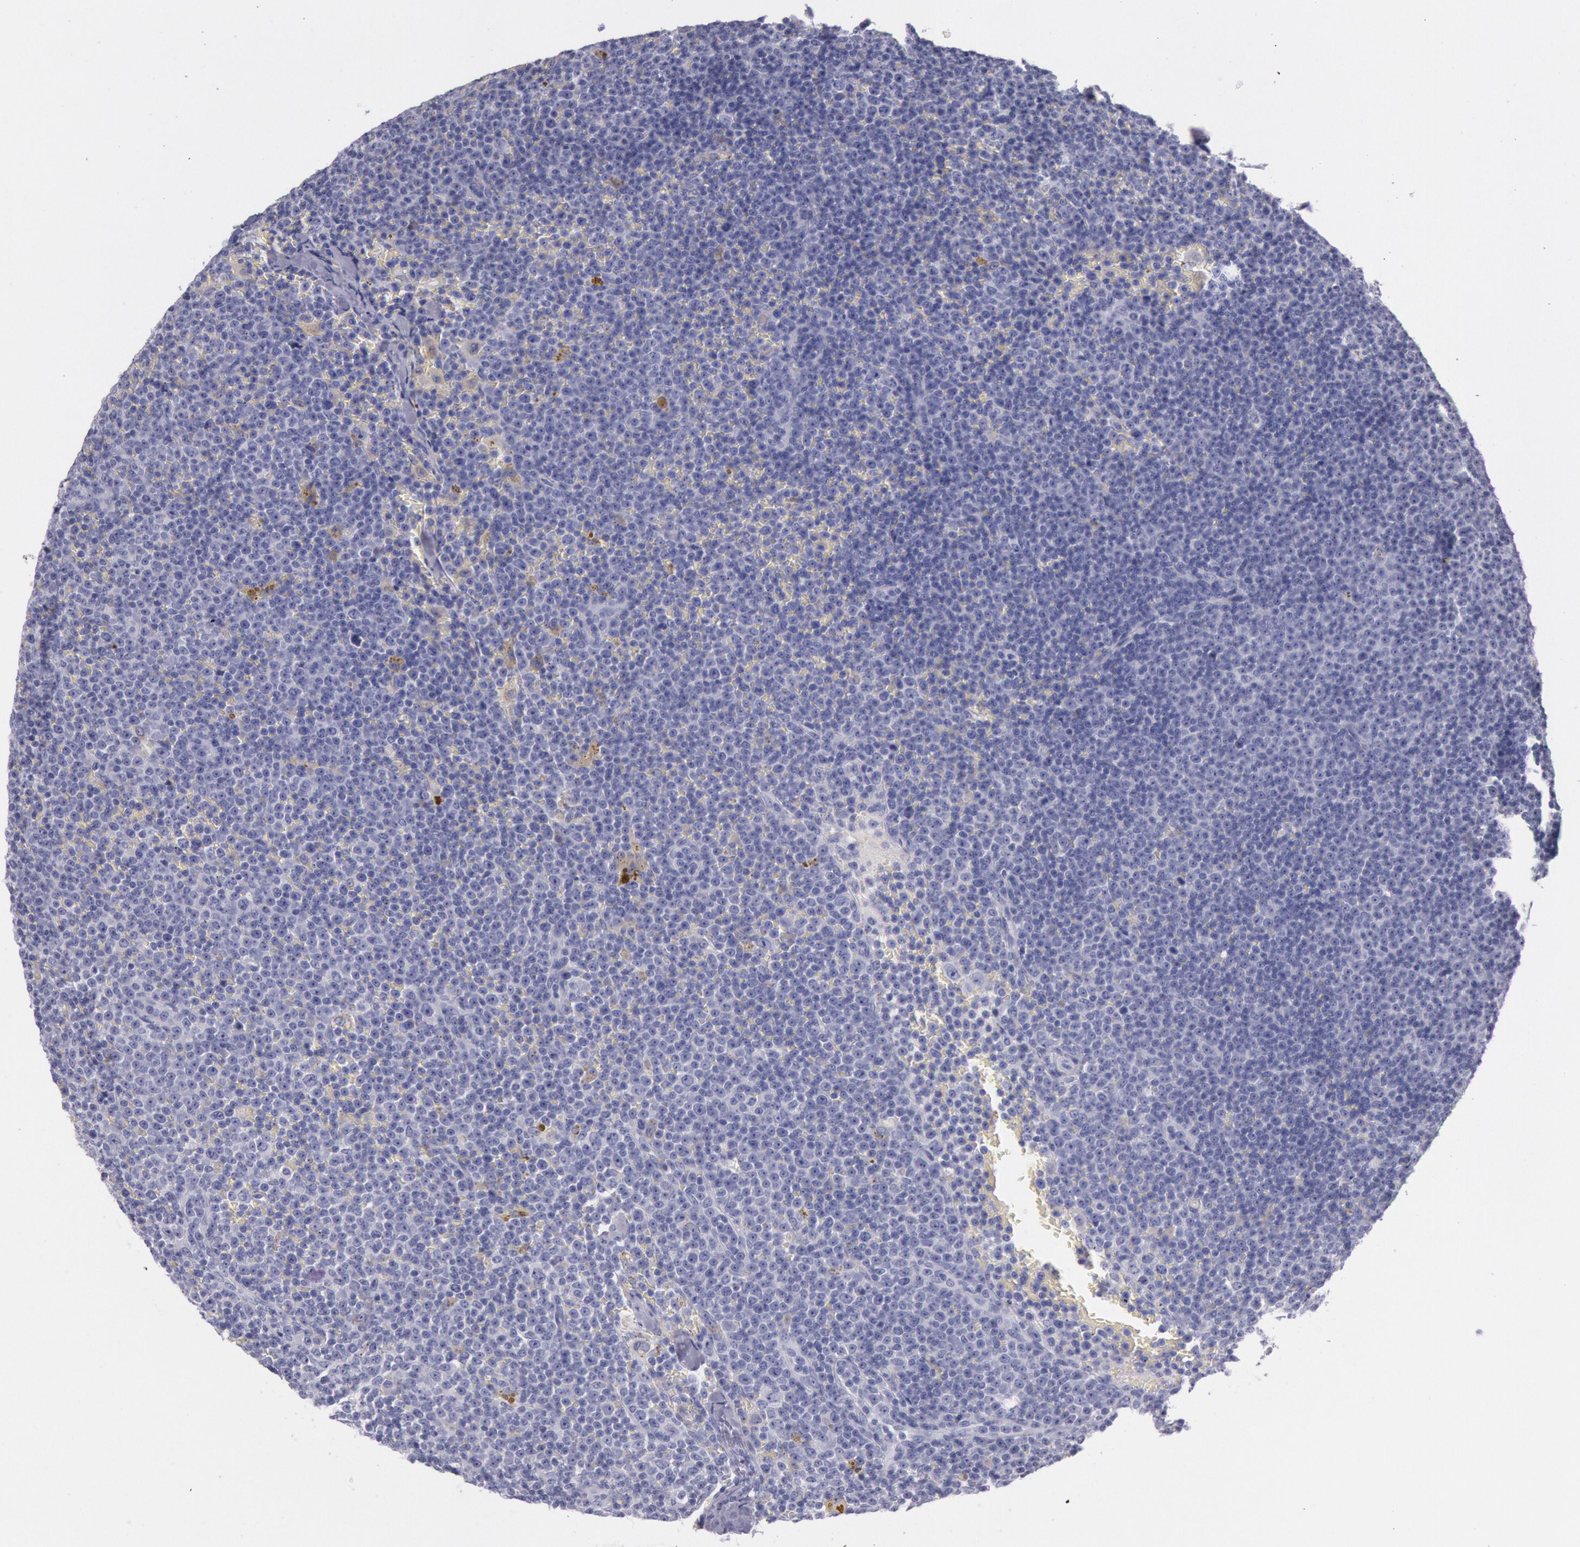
{"staining": {"intensity": "negative", "quantity": "none", "location": "none"}, "tissue": "lymphoma", "cell_type": "Tumor cells", "image_type": "cancer", "snomed": [{"axis": "morphology", "description": "Malignant lymphoma, non-Hodgkin's type, Low grade"}, {"axis": "topography", "description": "Lymph node"}], "caption": "An immunohistochemistry (IHC) histopathology image of lymphoma is shown. There is no staining in tumor cells of lymphoma.", "gene": "EGFR", "patient": {"sex": "male", "age": 50}}